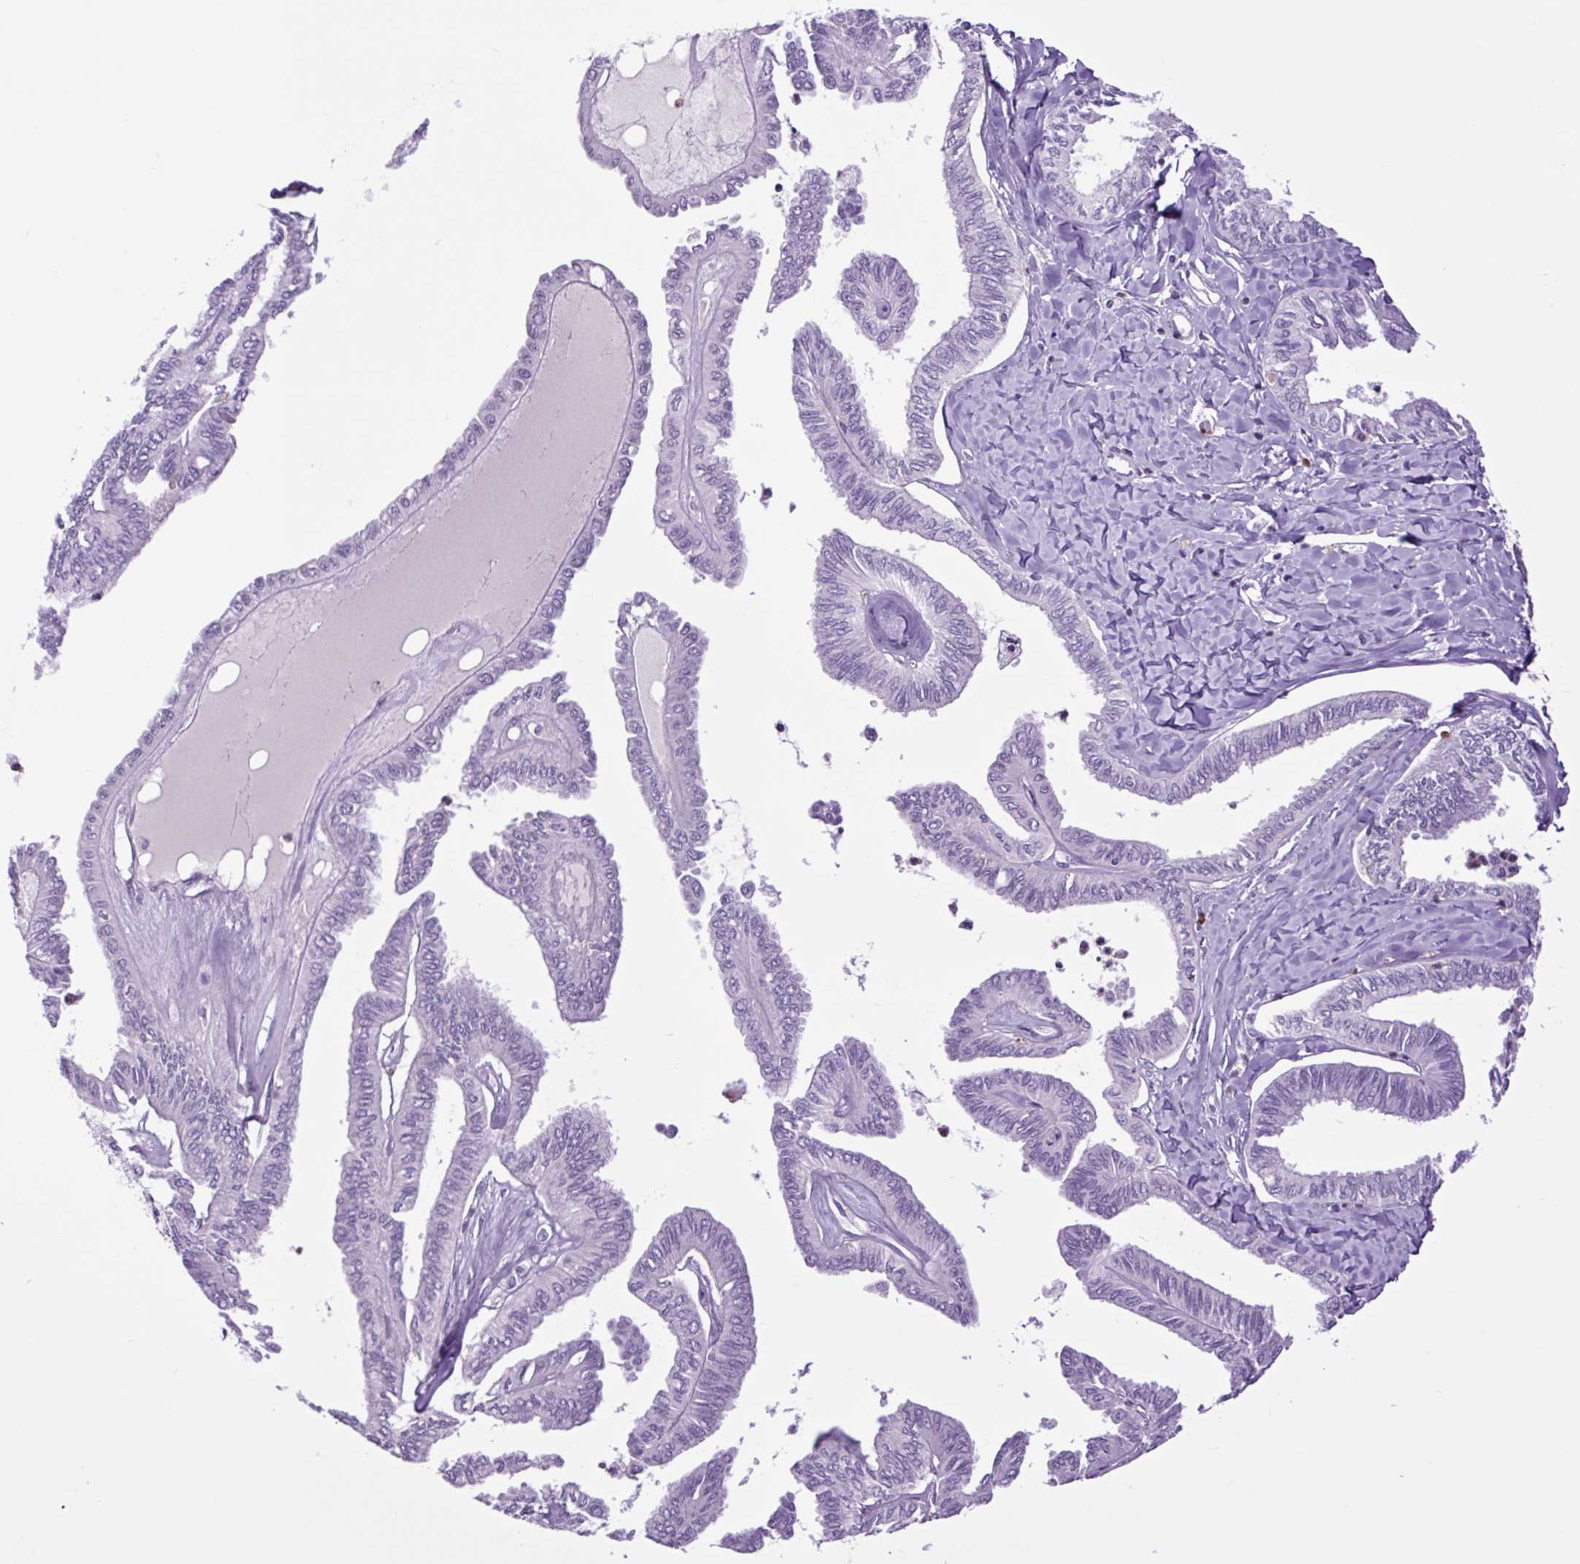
{"staining": {"intensity": "negative", "quantity": "none", "location": "none"}, "tissue": "ovarian cancer", "cell_type": "Tumor cells", "image_type": "cancer", "snomed": [{"axis": "morphology", "description": "Carcinoma, endometroid"}, {"axis": "topography", "description": "Ovary"}], "caption": "The image shows no staining of tumor cells in ovarian endometroid carcinoma.", "gene": "MFSD3", "patient": {"sex": "female", "age": 70}}